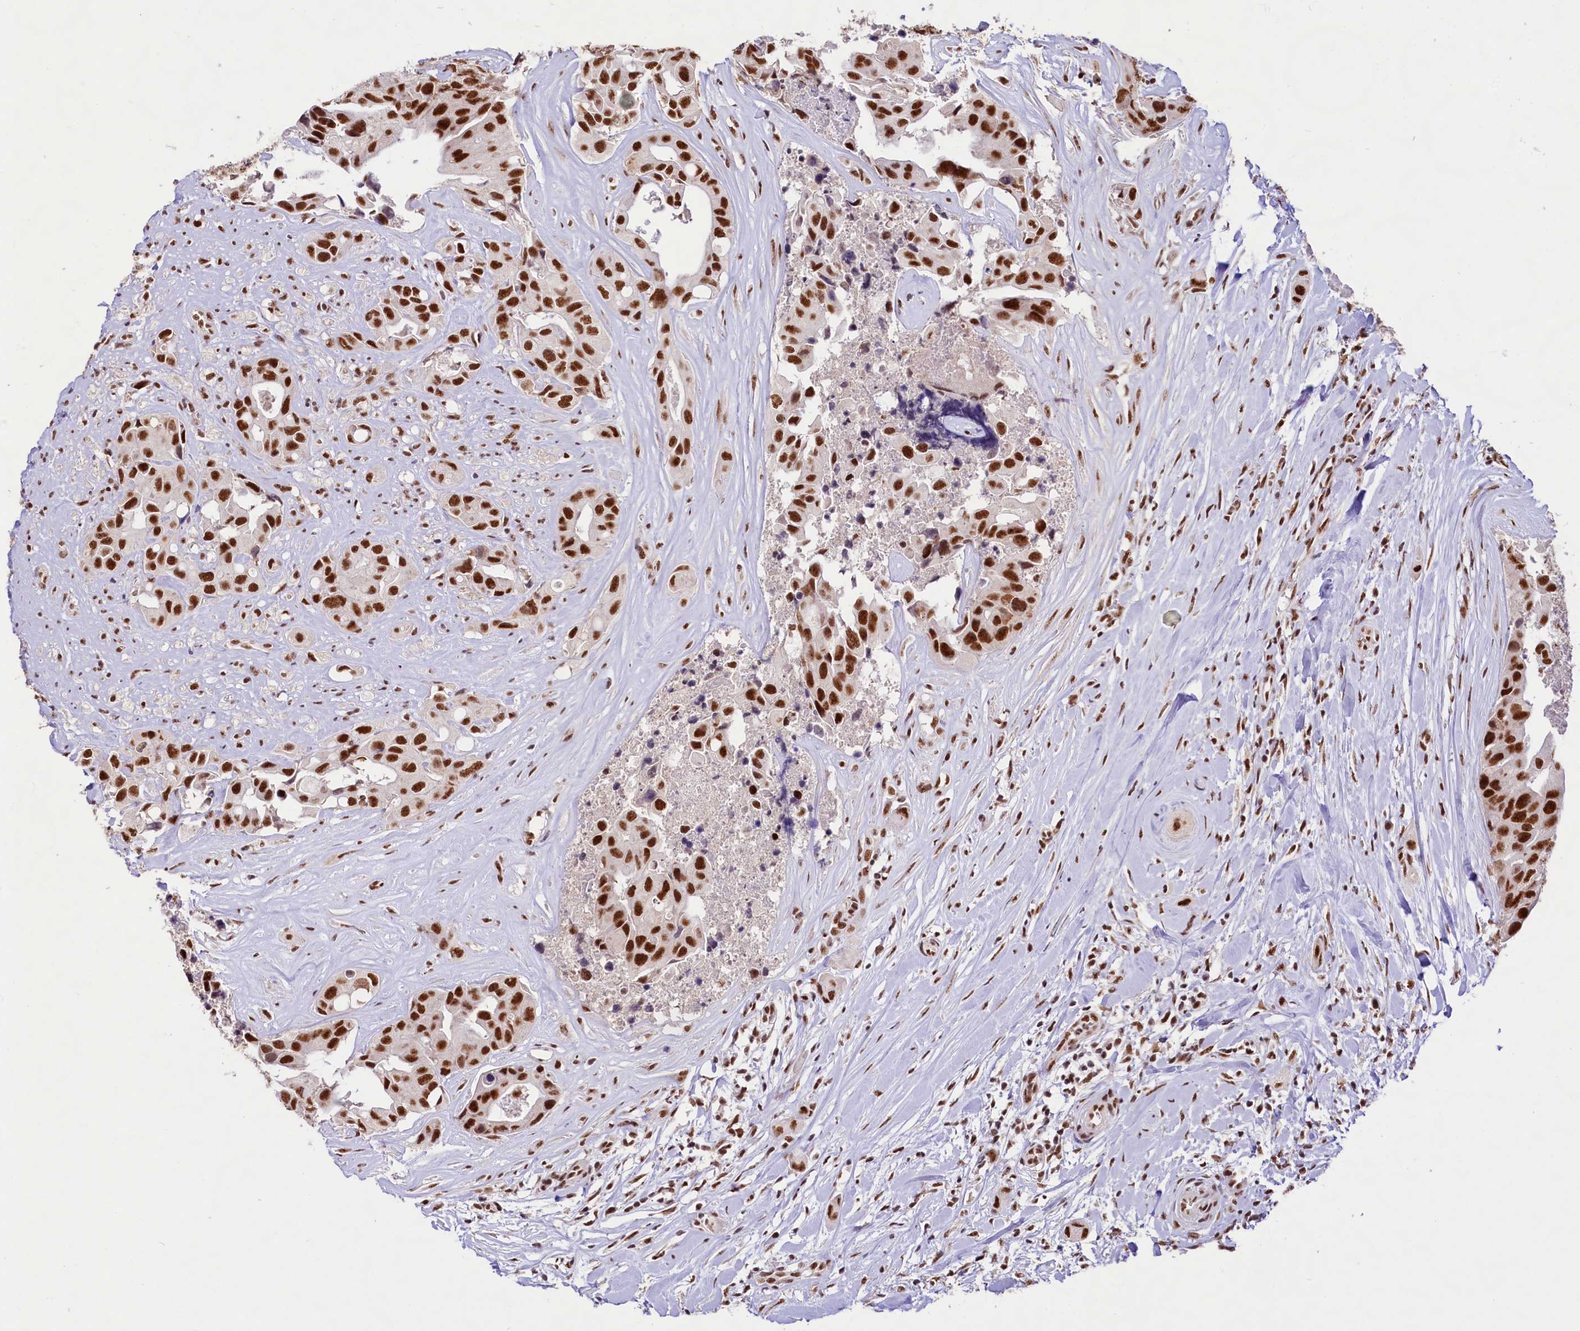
{"staining": {"intensity": "strong", "quantity": ">75%", "location": "nuclear"}, "tissue": "head and neck cancer", "cell_type": "Tumor cells", "image_type": "cancer", "snomed": [{"axis": "morphology", "description": "Adenocarcinoma, NOS"}, {"axis": "morphology", "description": "Adenocarcinoma, metastatic, NOS"}, {"axis": "topography", "description": "Head-Neck"}], "caption": "Head and neck cancer (adenocarcinoma) stained with a protein marker displays strong staining in tumor cells.", "gene": "HIRA", "patient": {"sex": "male", "age": 75}}